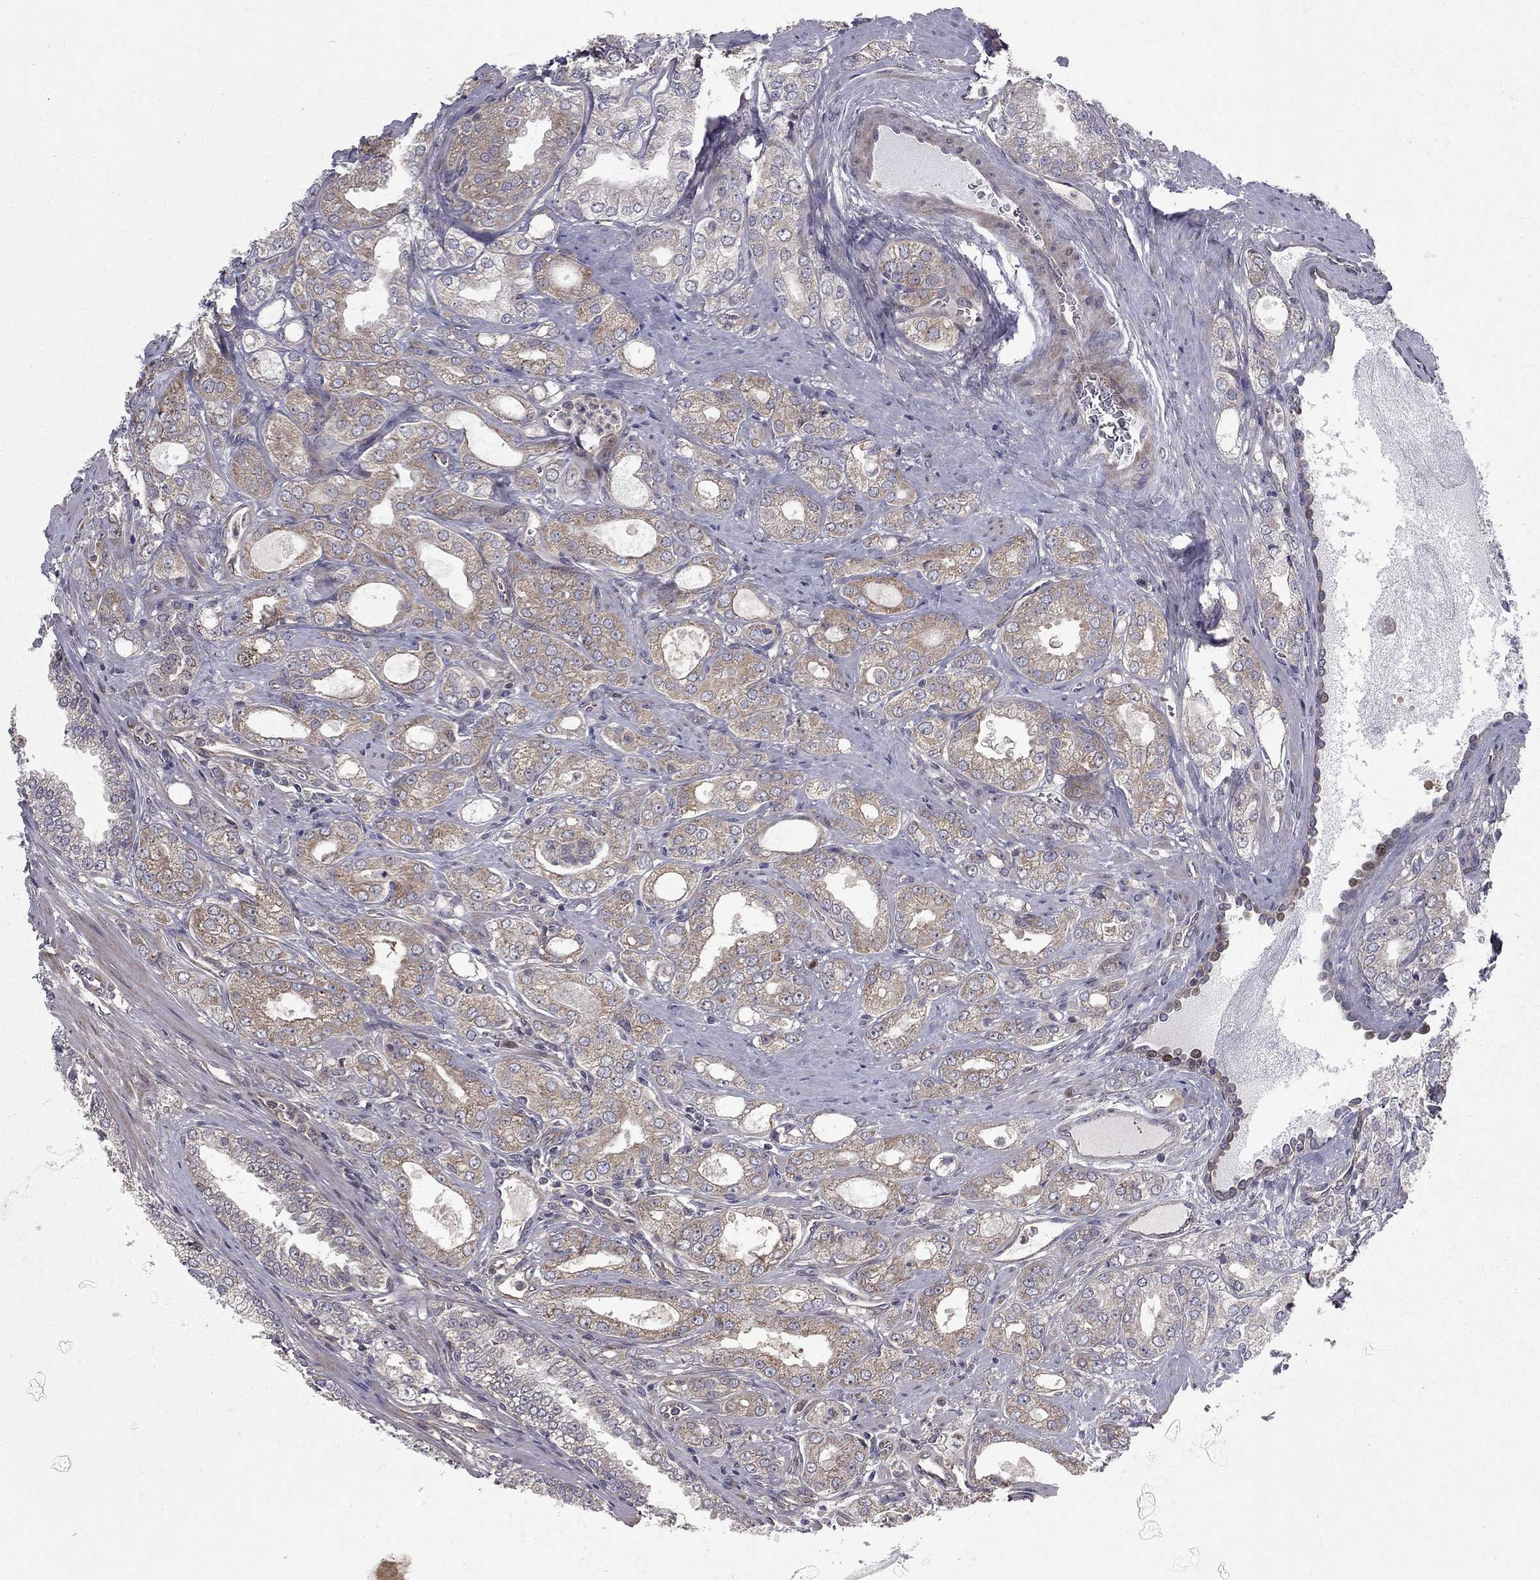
{"staining": {"intensity": "moderate", "quantity": "25%-75%", "location": "cytoplasmic/membranous"}, "tissue": "prostate cancer", "cell_type": "Tumor cells", "image_type": "cancer", "snomed": [{"axis": "morphology", "description": "Adenocarcinoma, NOS"}, {"axis": "morphology", "description": "Adenocarcinoma, High grade"}, {"axis": "topography", "description": "Prostate"}], "caption": "The histopathology image exhibits immunohistochemical staining of high-grade adenocarcinoma (prostate). There is moderate cytoplasmic/membranous expression is appreciated in approximately 25%-75% of tumor cells.", "gene": "DUSP7", "patient": {"sex": "male", "age": 70}}